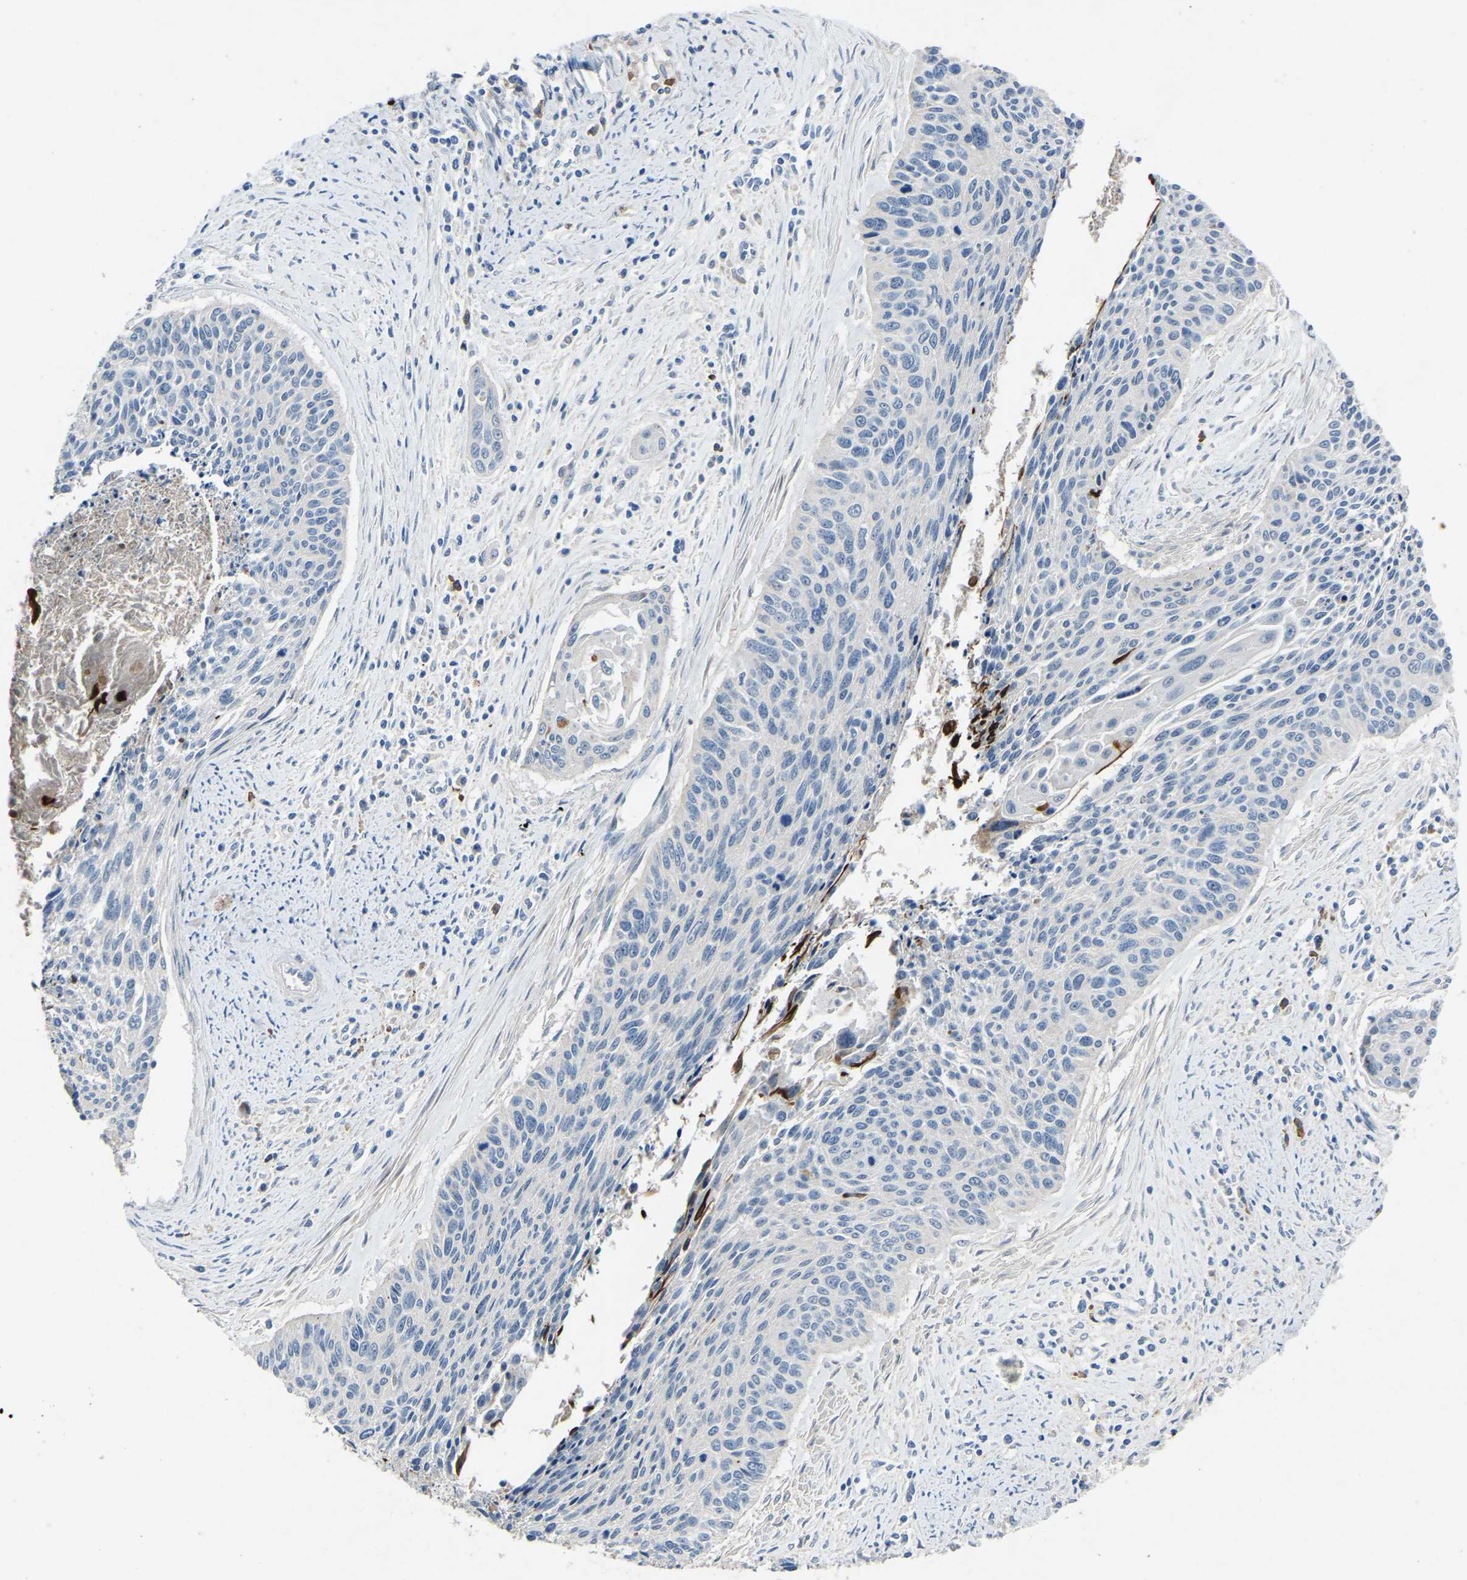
{"staining": {"intensity": "negative", "quantity": "none", "location": "none"}, "tissue": "cervical cancer", "cell_type": "Tumor cells", "image_type": "cancer", "snomed": [{"axis": "morphology", "description": "Squamous cell carcinoma, NOS"}, {"axis": "topography", "description": "Cervix"}], "caption": "Tumor cells are negative for protein expression in human cervical cancer (squamous cell carcinoma).", "gene": "FHIT", "patient": {"sex": "female", "age": 55}}